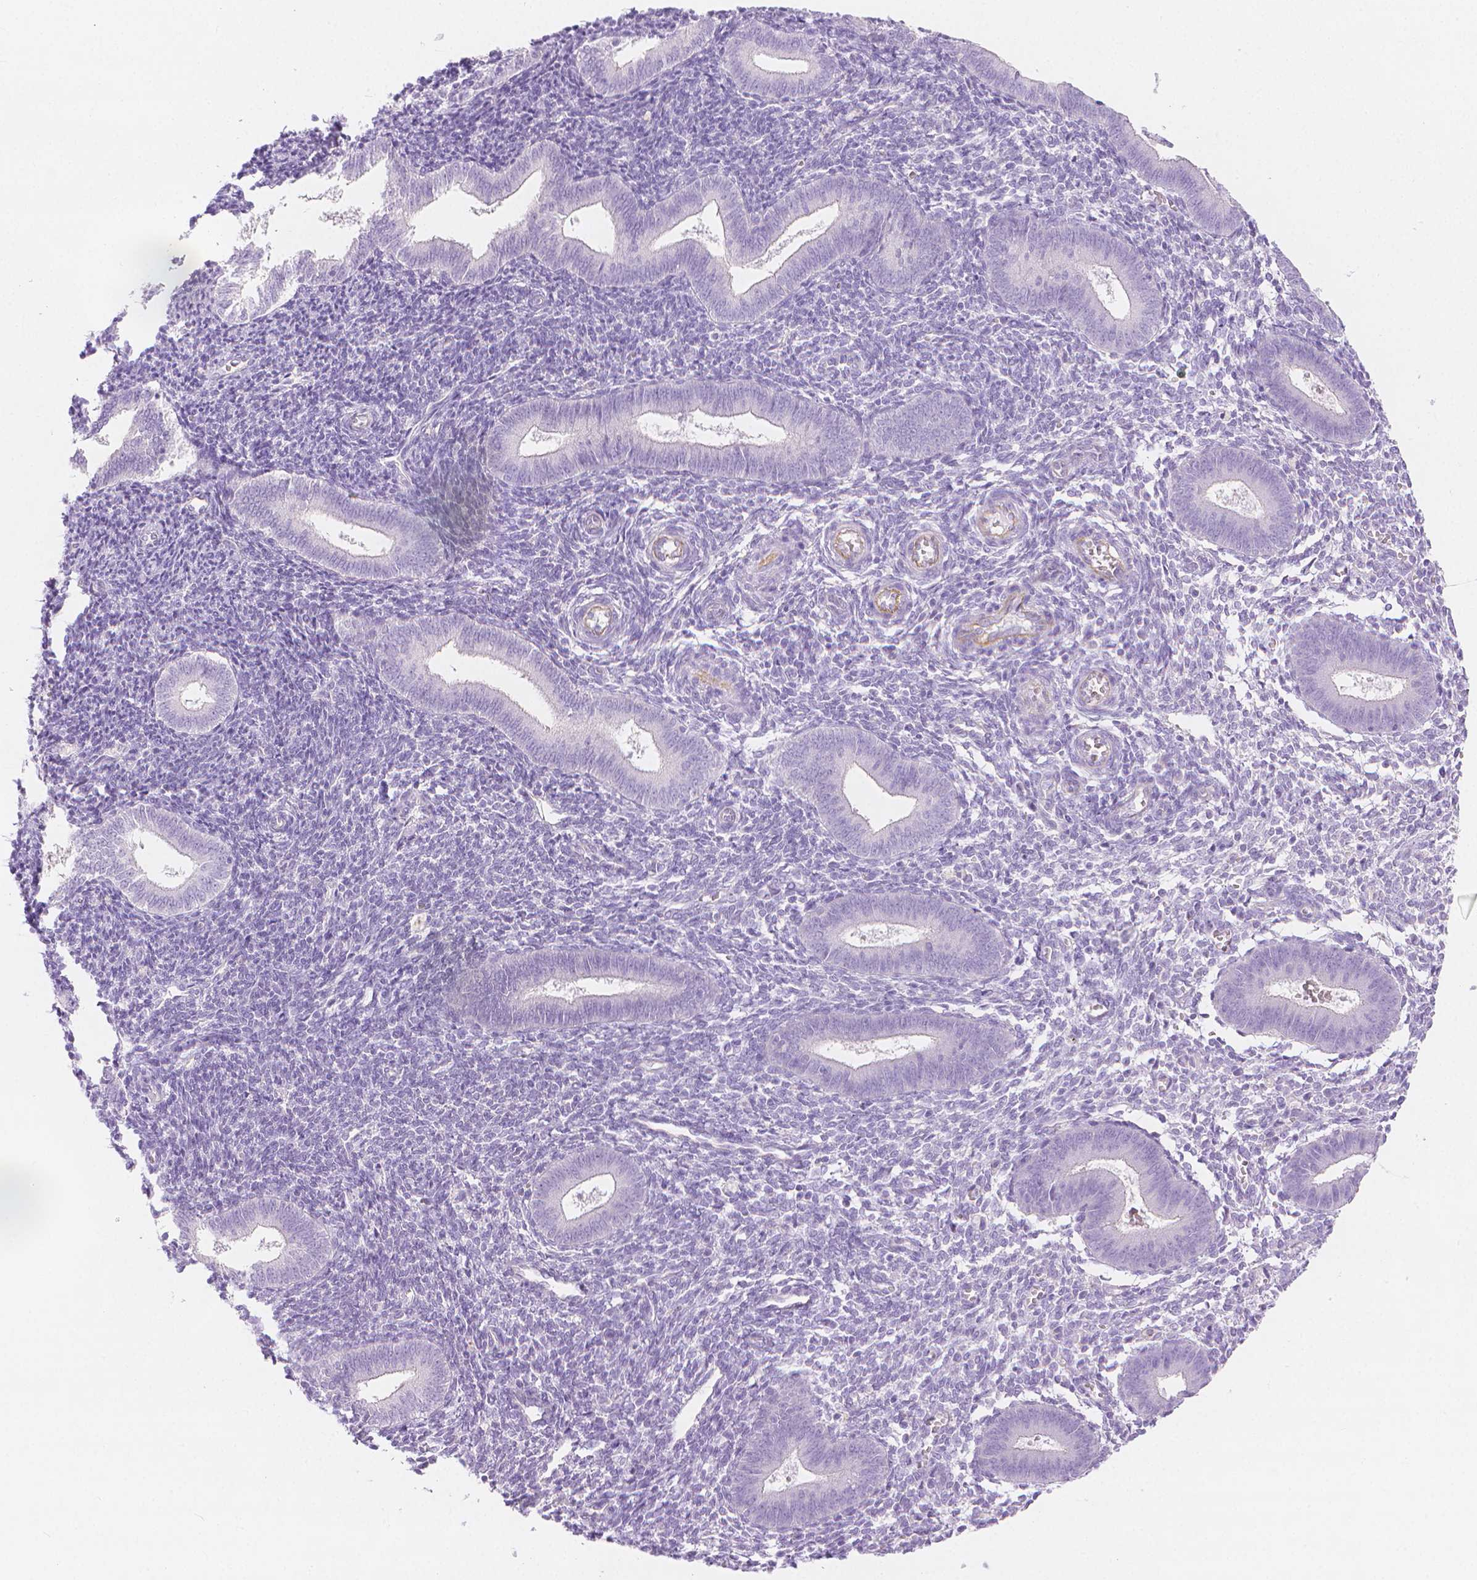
{"staining": {"intensity": "negative", "quantity": "none", "location": "none"}, "tissue": "endometrium", "cell_type": "Cells in endometrial stroma", "image_type": "normal", "snomed": [{"axis": "morphology", "description": "Normal tissue, NOS"}, {"axis": "topography", "description": "Endometrium"}], "caption": "Micrograph shows no significant protein expression in cells in endometrial stroma of benign endometrium. Nuclei are stained in blue.", "gene": "SLC27A5", "patient": {"sex": "female", "age": 25}}